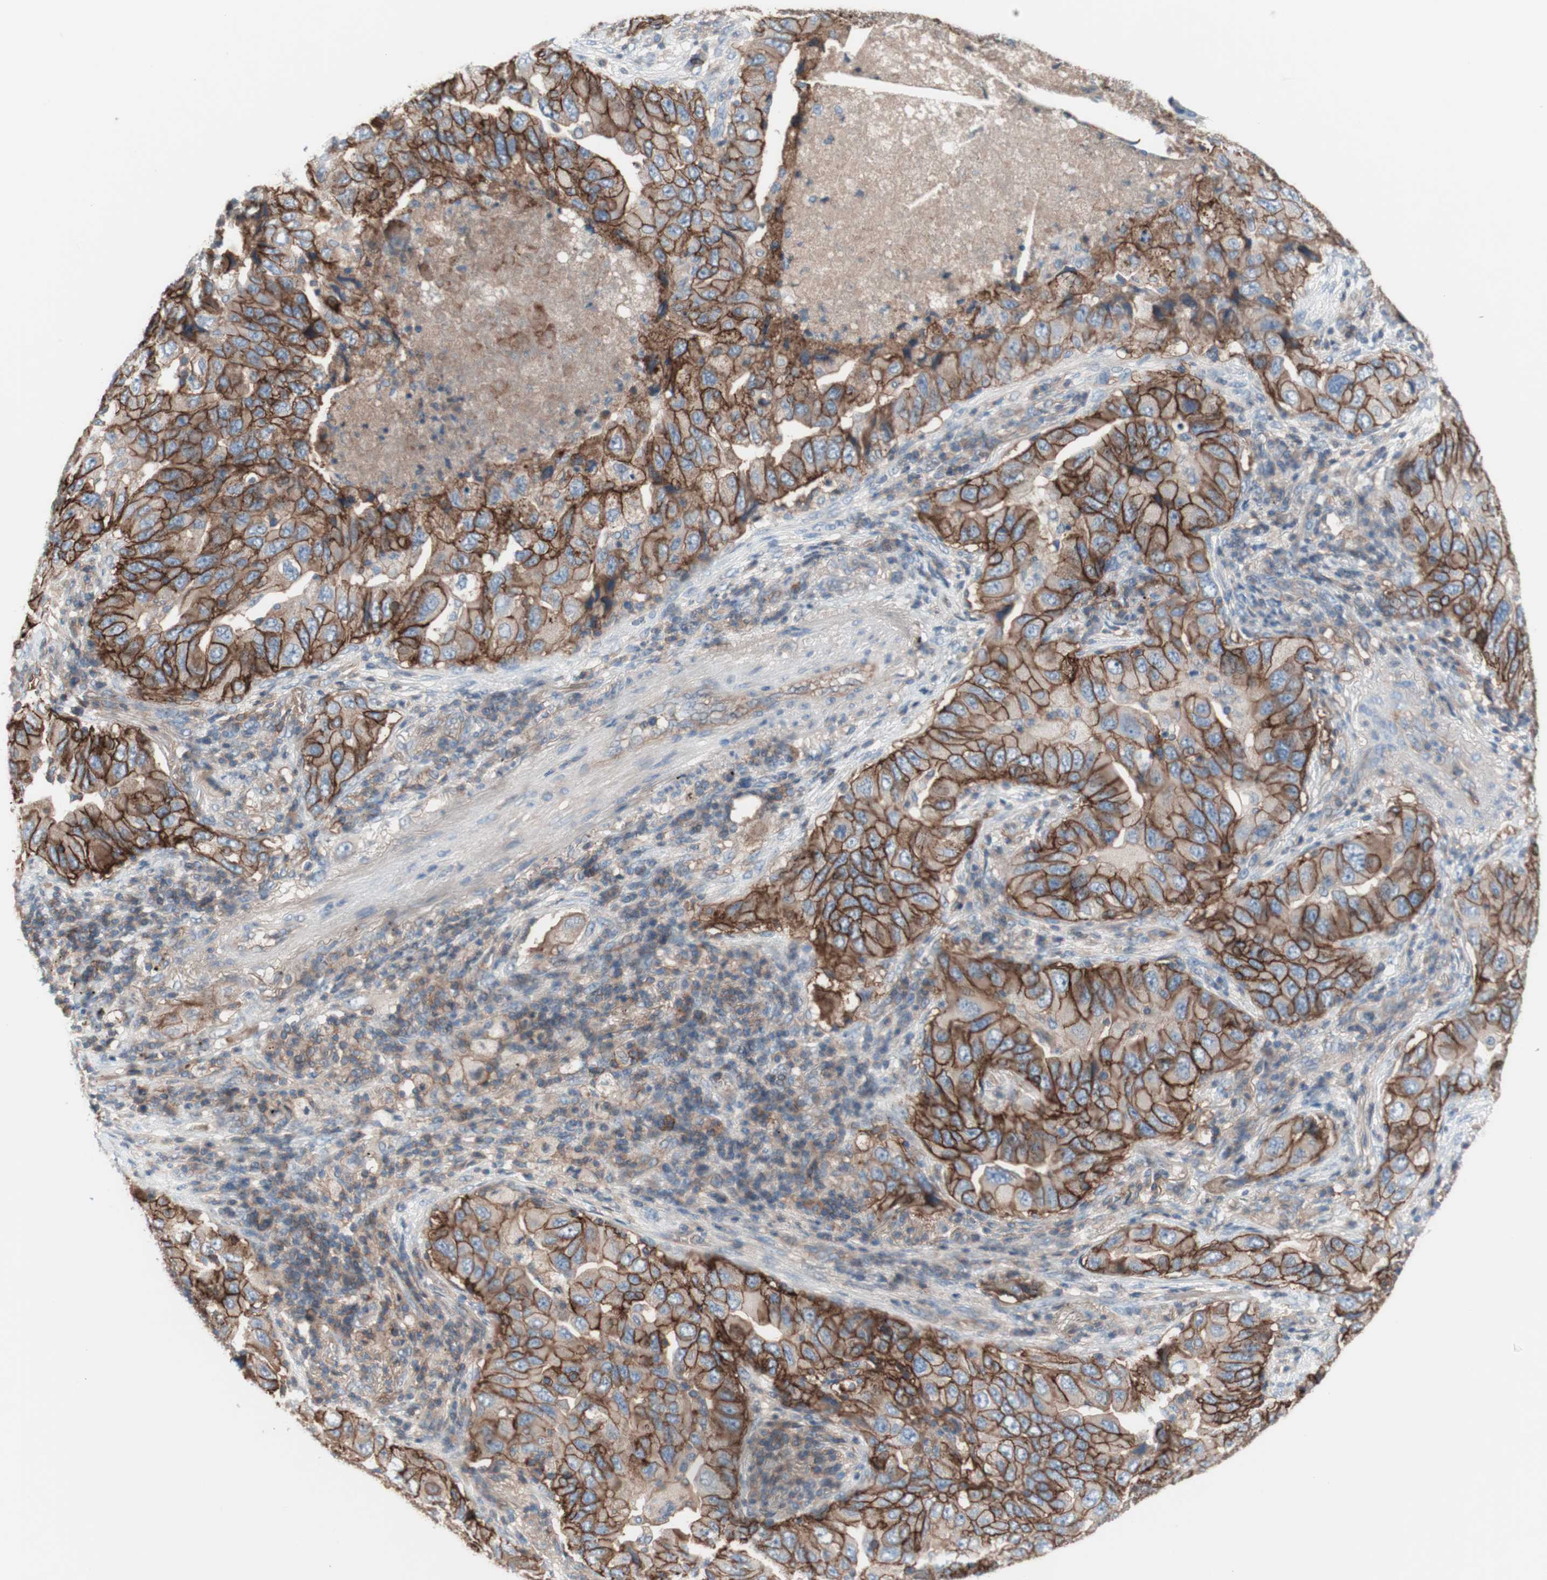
{"staining": {"intensity": "moderate", "quantity": ">75%", "location": "cytoplasmic/membranous"}, "tissue": "lung cancer", "cell_type": "Tumor cells", "image_type": "cancer", "snomed": [{"axis": "morphology", "description": "Adenocarcinoma, NOS"}, {"axis": "topography", "description": "Lung"}], "caption": "This image reveals lung cancer stained with immunohistochemistry (IHC) to label a protein in brown. The cytoplasmic/membranous of tumor cells show moderate positivity for the protein. Nuclei are counter-stained blue.", "gene": "CD46", "patient": {"sex": "female", "age": 65}}